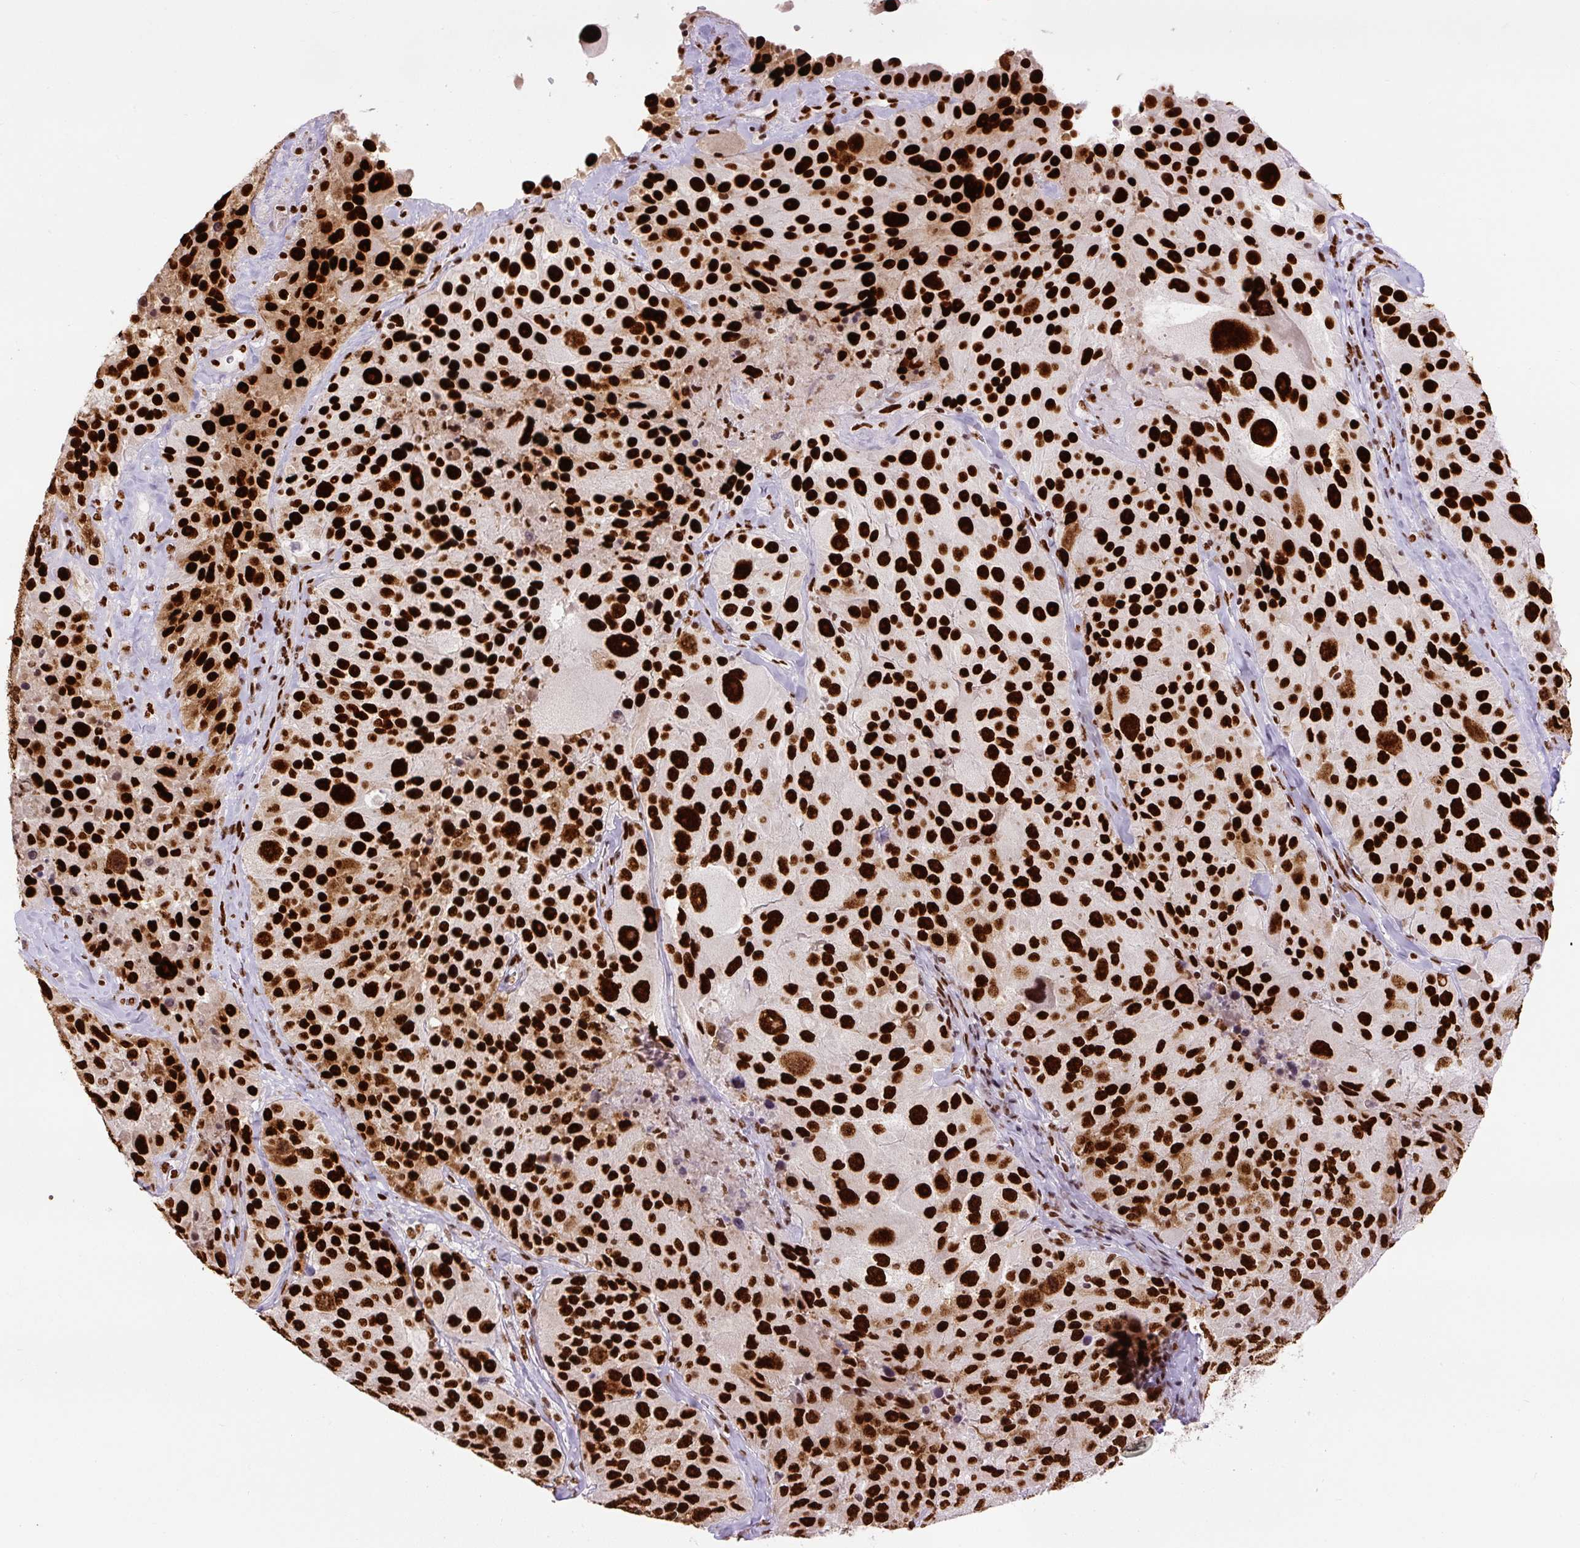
{"staining": {"intensity": "strong", "quantity": ">75%", "location": "nuclear"}, "tissue": "melanoma", "cell_type": "Tumor cells", "image_type": "cancer", "snomed": [{"axis": "morphology", "description": "Malignant melanoma, Metastatic site"}, {"axis": "topography", "description": "Lymph node"}], "caption": "DAB immunohistochemical staining of melanoma reveals strong nuclear protein staining in approximately >75% of tumor cells.", "gene": "FUS", "patient": {"sex": "male", "age": 62}}